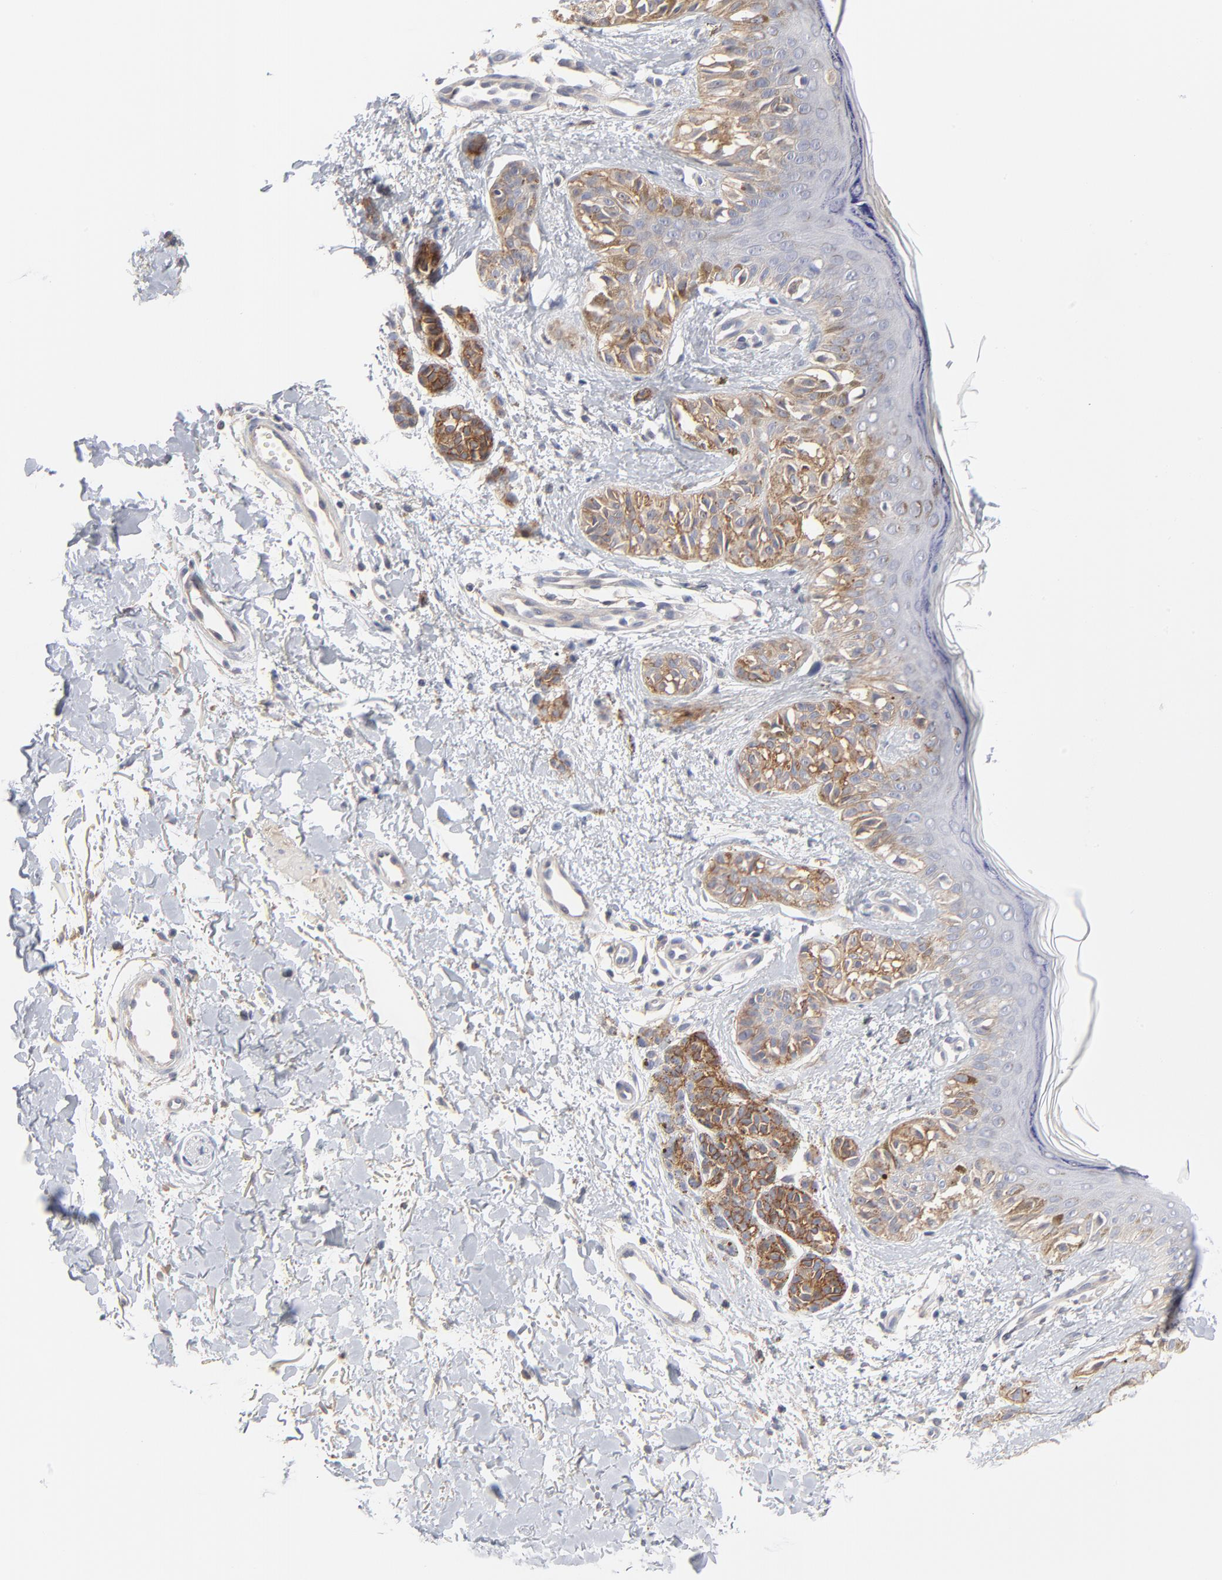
{"staining": {"intensity": "moderate", "quantity": ">75%", "location": "cytoplasmic/membranous"}, "tissue": "melanoma", "cell_type": "Tumor cells", "image_type": "cancer", "snomed": [{"axis": "morphology", "description": "Normal tissue, NOS"}, {"axis": "morphology", "description": "Malignant melanoma, NOS"}, {"axis": "topography", "description": "Skin"}], "caption": "Malignant melanoma tissue reveals moderate cytoplasmic/membranous expression in about >75% of tumor cells Using DAB (3,3'-diaminobenzidine) (brown) and hematoxylin (blue) stains, captured at high magnification using brightfield microscopy.", "gene": "SLC16A1", "patient": {"sex": "male", "age": 83}}